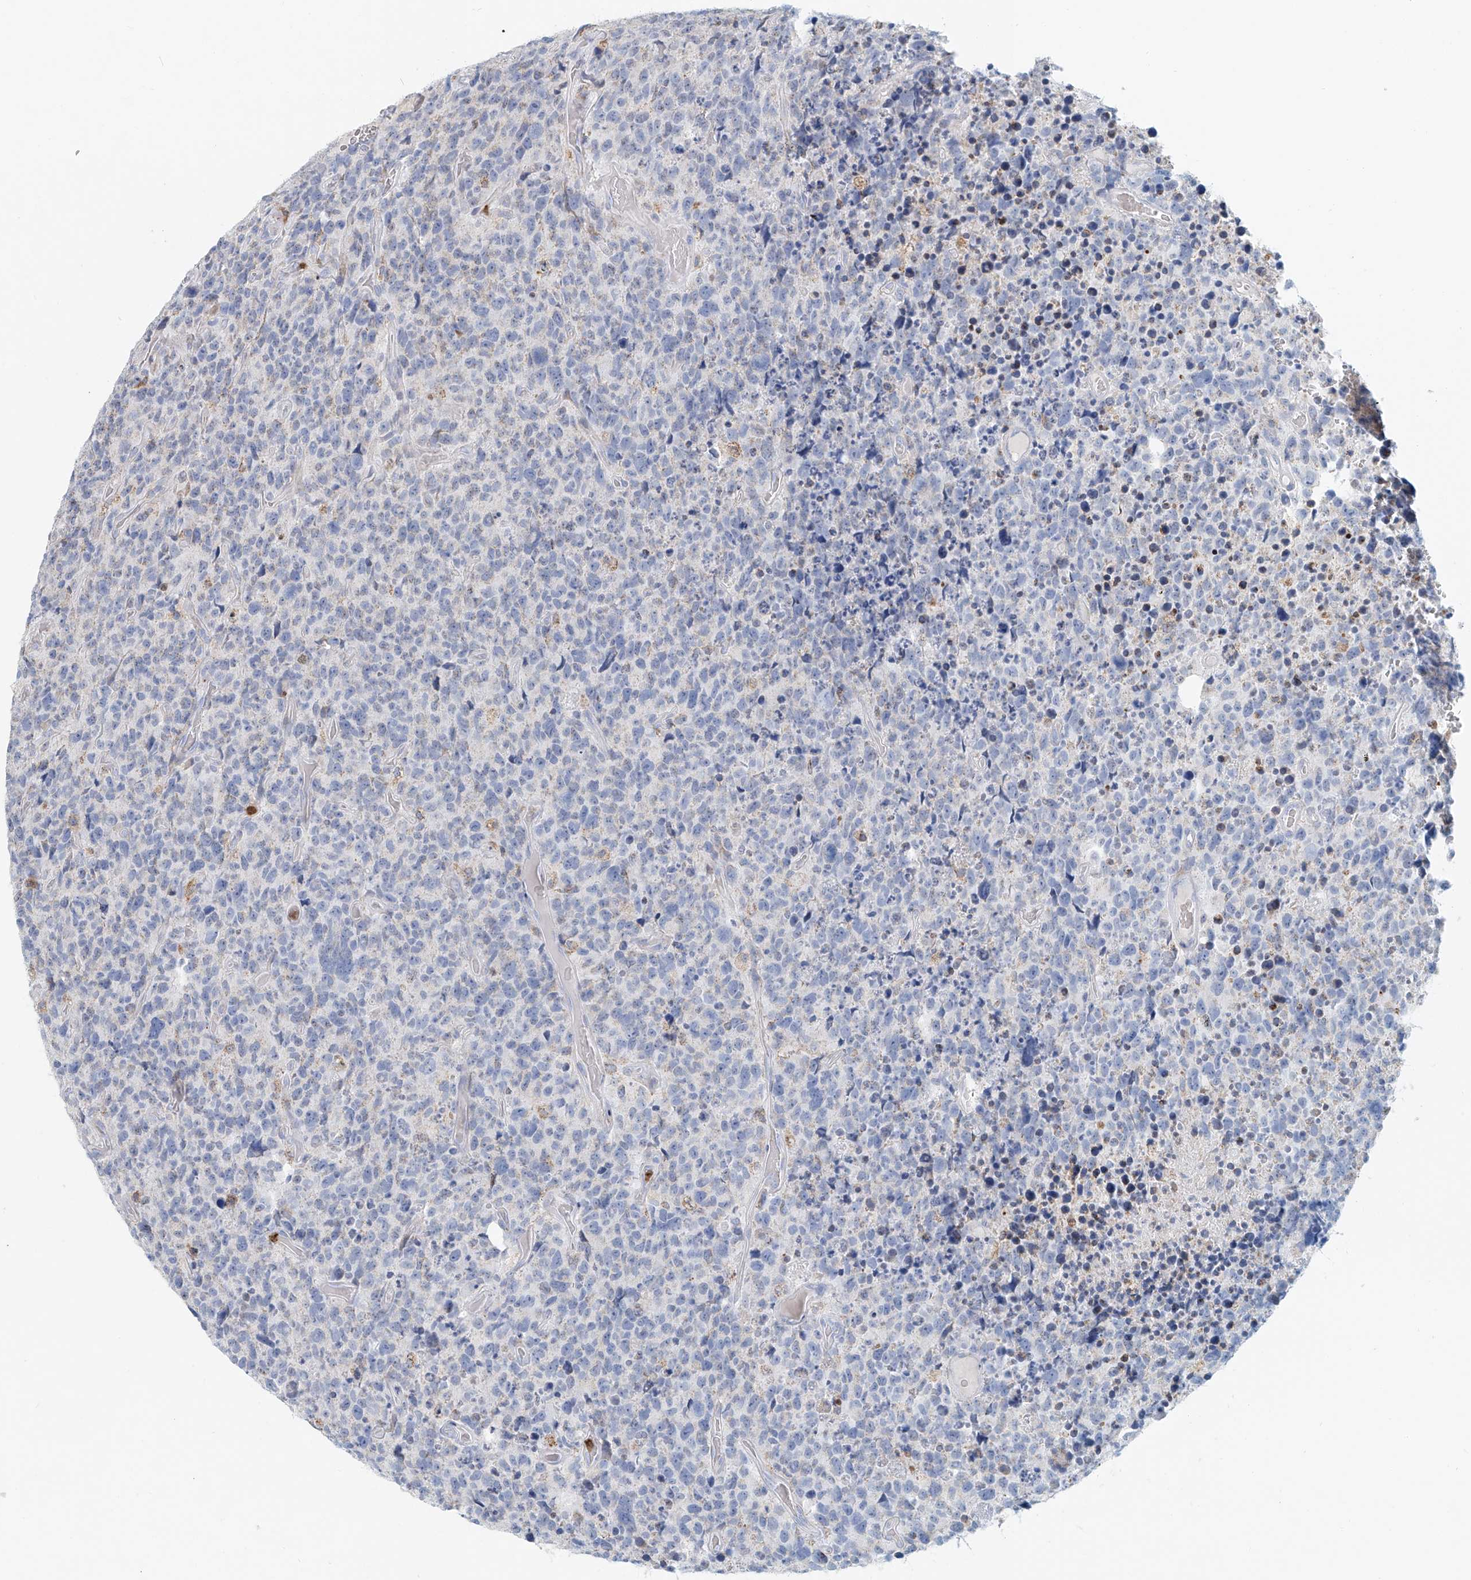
{"staining": {"intensity": "negative", "quantity": "none", "location": "none"}, "tissue": "glioma", "cell_type": "Tumor cells", "image_type": "cancer", "snomed": [{"axis": "morphology", "description": "Glioma, malignant, High grade"}, {"axis": "topography", "description": "Brain"}], "caption": "There is no significant staining in tumor cells of glioma.", "gene": "PTPRA", "patient": {"sex": "male", "age": 69}}